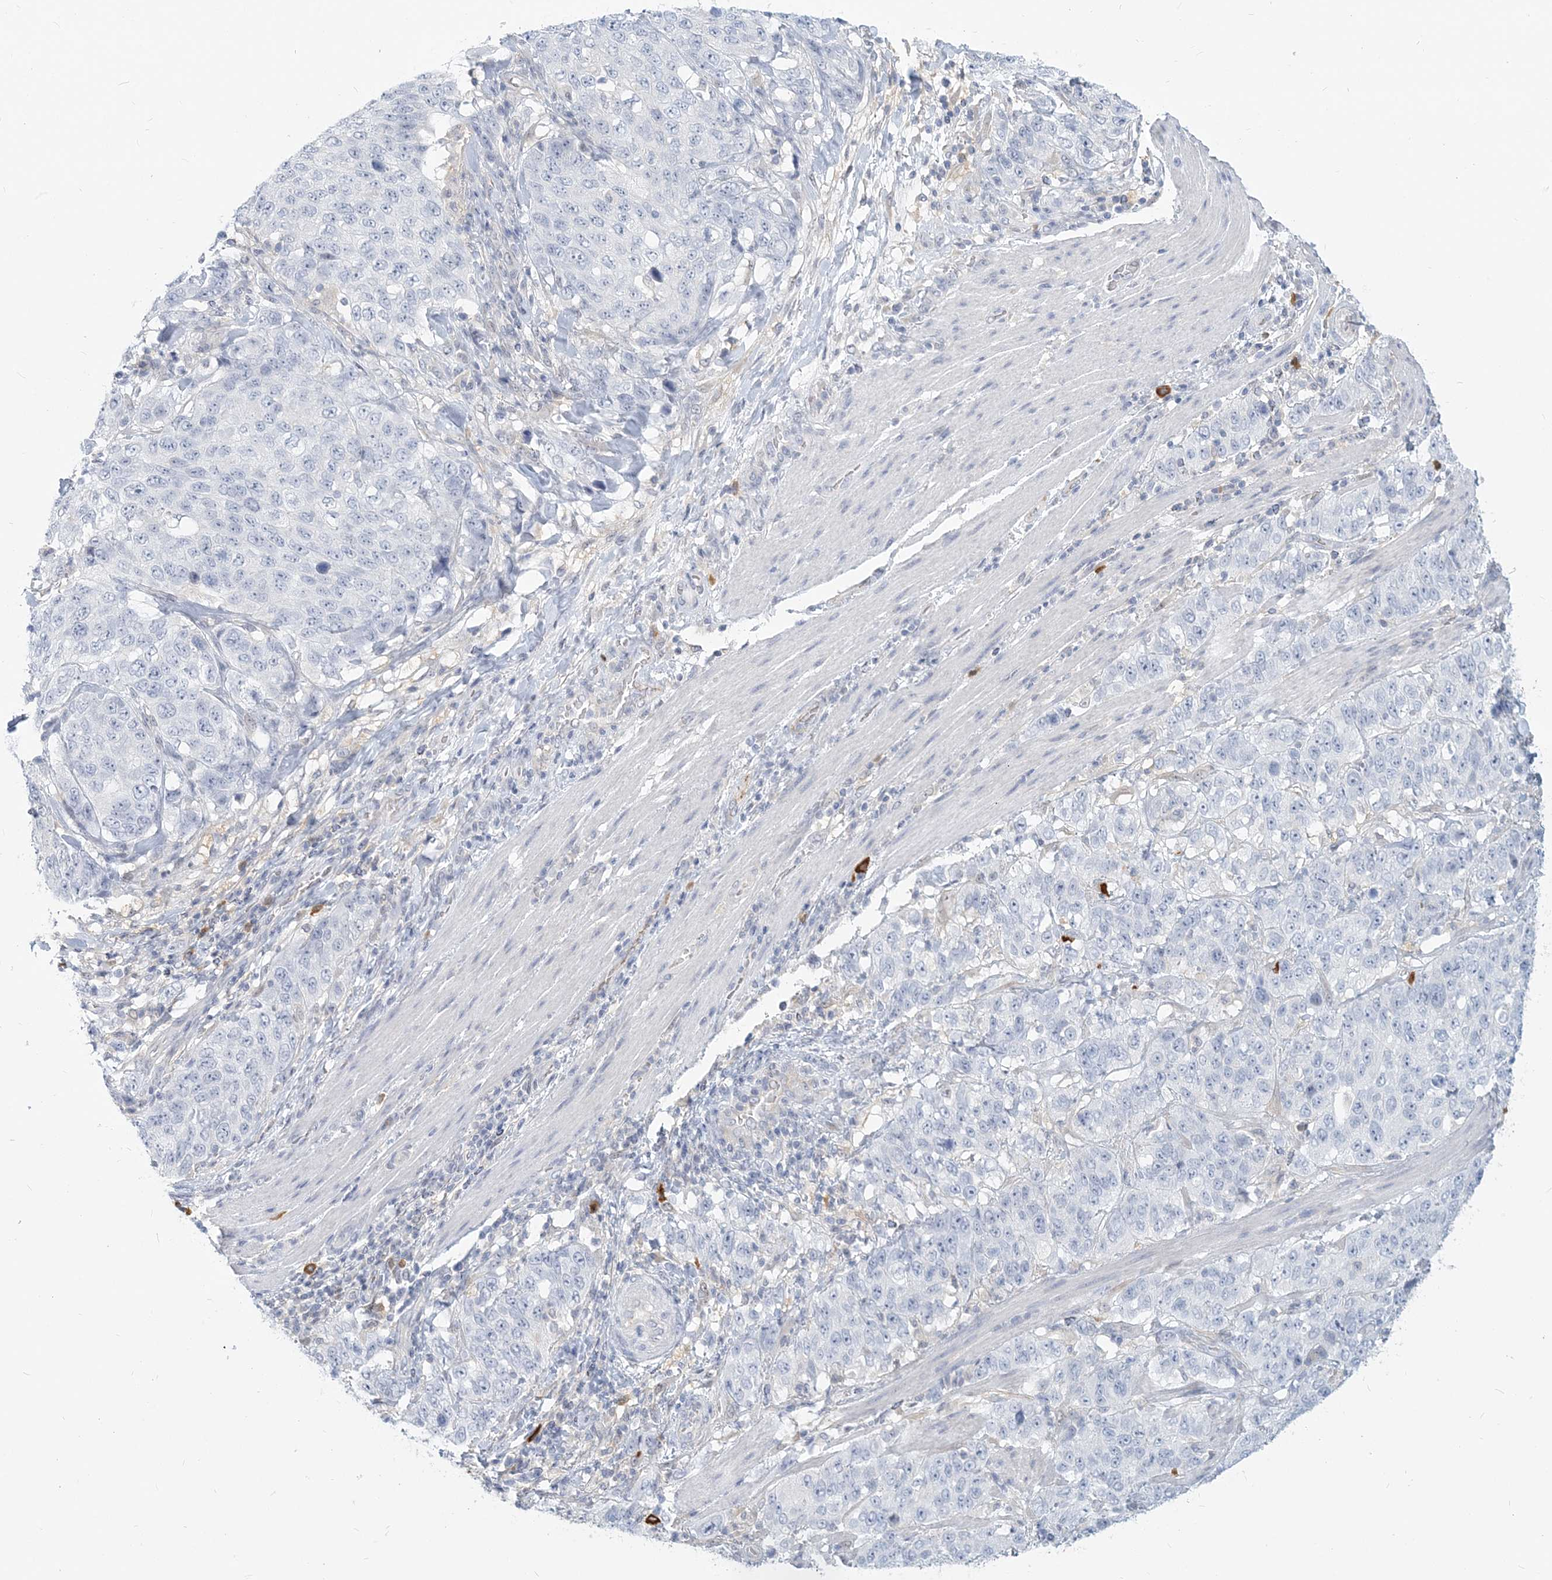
{"staining": {"intensity": "negative", "quantity": "none", "location": "none"}, "tissue": "stomach cancer", "cell_type": "Tumor cells", "image_type": "cancer", "snomed": [{"axis": "morphology", "description": "Adenocarcinoma, NOS"}, {"axis": "topography", "description": "Stomach"}], "caption": "Tumor cells are negative for protein expression in human stomach cancer.", "gene": "GMPPA", "patient": {"sex": "male", "age": 48}}